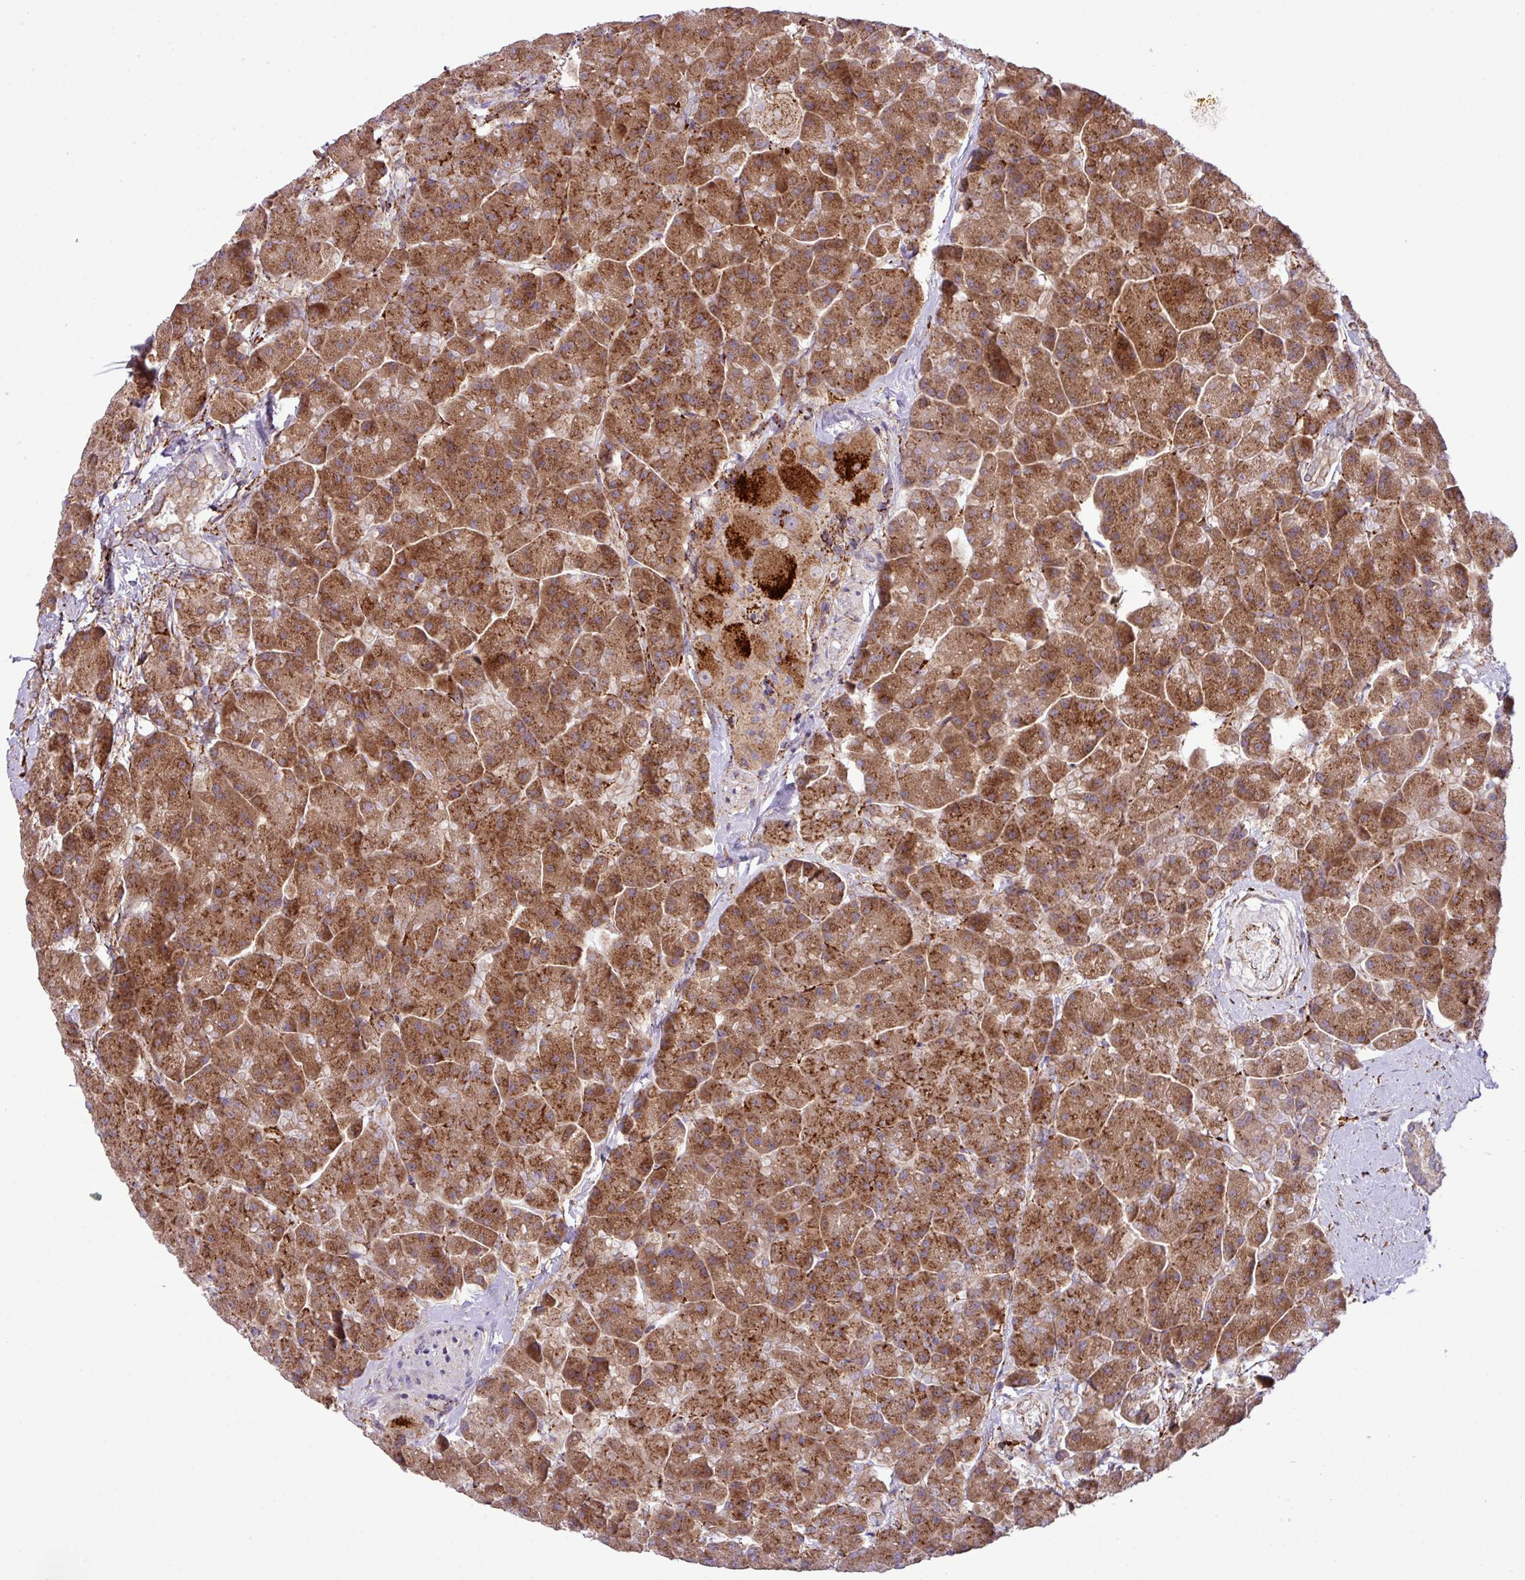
{"staining": {"intensity": "strong", "quantity": ">75%", "location": "cytoplasmic/membranous"}, "tissue": "pancreas", "cell_type": "Exocrine glandular cells", "image_type": "normal", "snomed": [{"axis": "morphology", "description": "Normal tissue, NOS"}, {"axis": "topography", "description": "Pancreas"}, {"axis": "topography", "description": "Peripheral nerve tissue"}], "caption": "An image of pancreas stained for a protein demonstrates strong cytoplasmic/membranous brown staining in exocrine glandular cells. The staining is performed using DAB (3,3'-diaminobenzidine) brown chromogen to label protein expression. The nuclei are counter-stained blue using hematoxylin.", "gene": "FAM47E", "patient": {"sex": "male", "age": 54}}